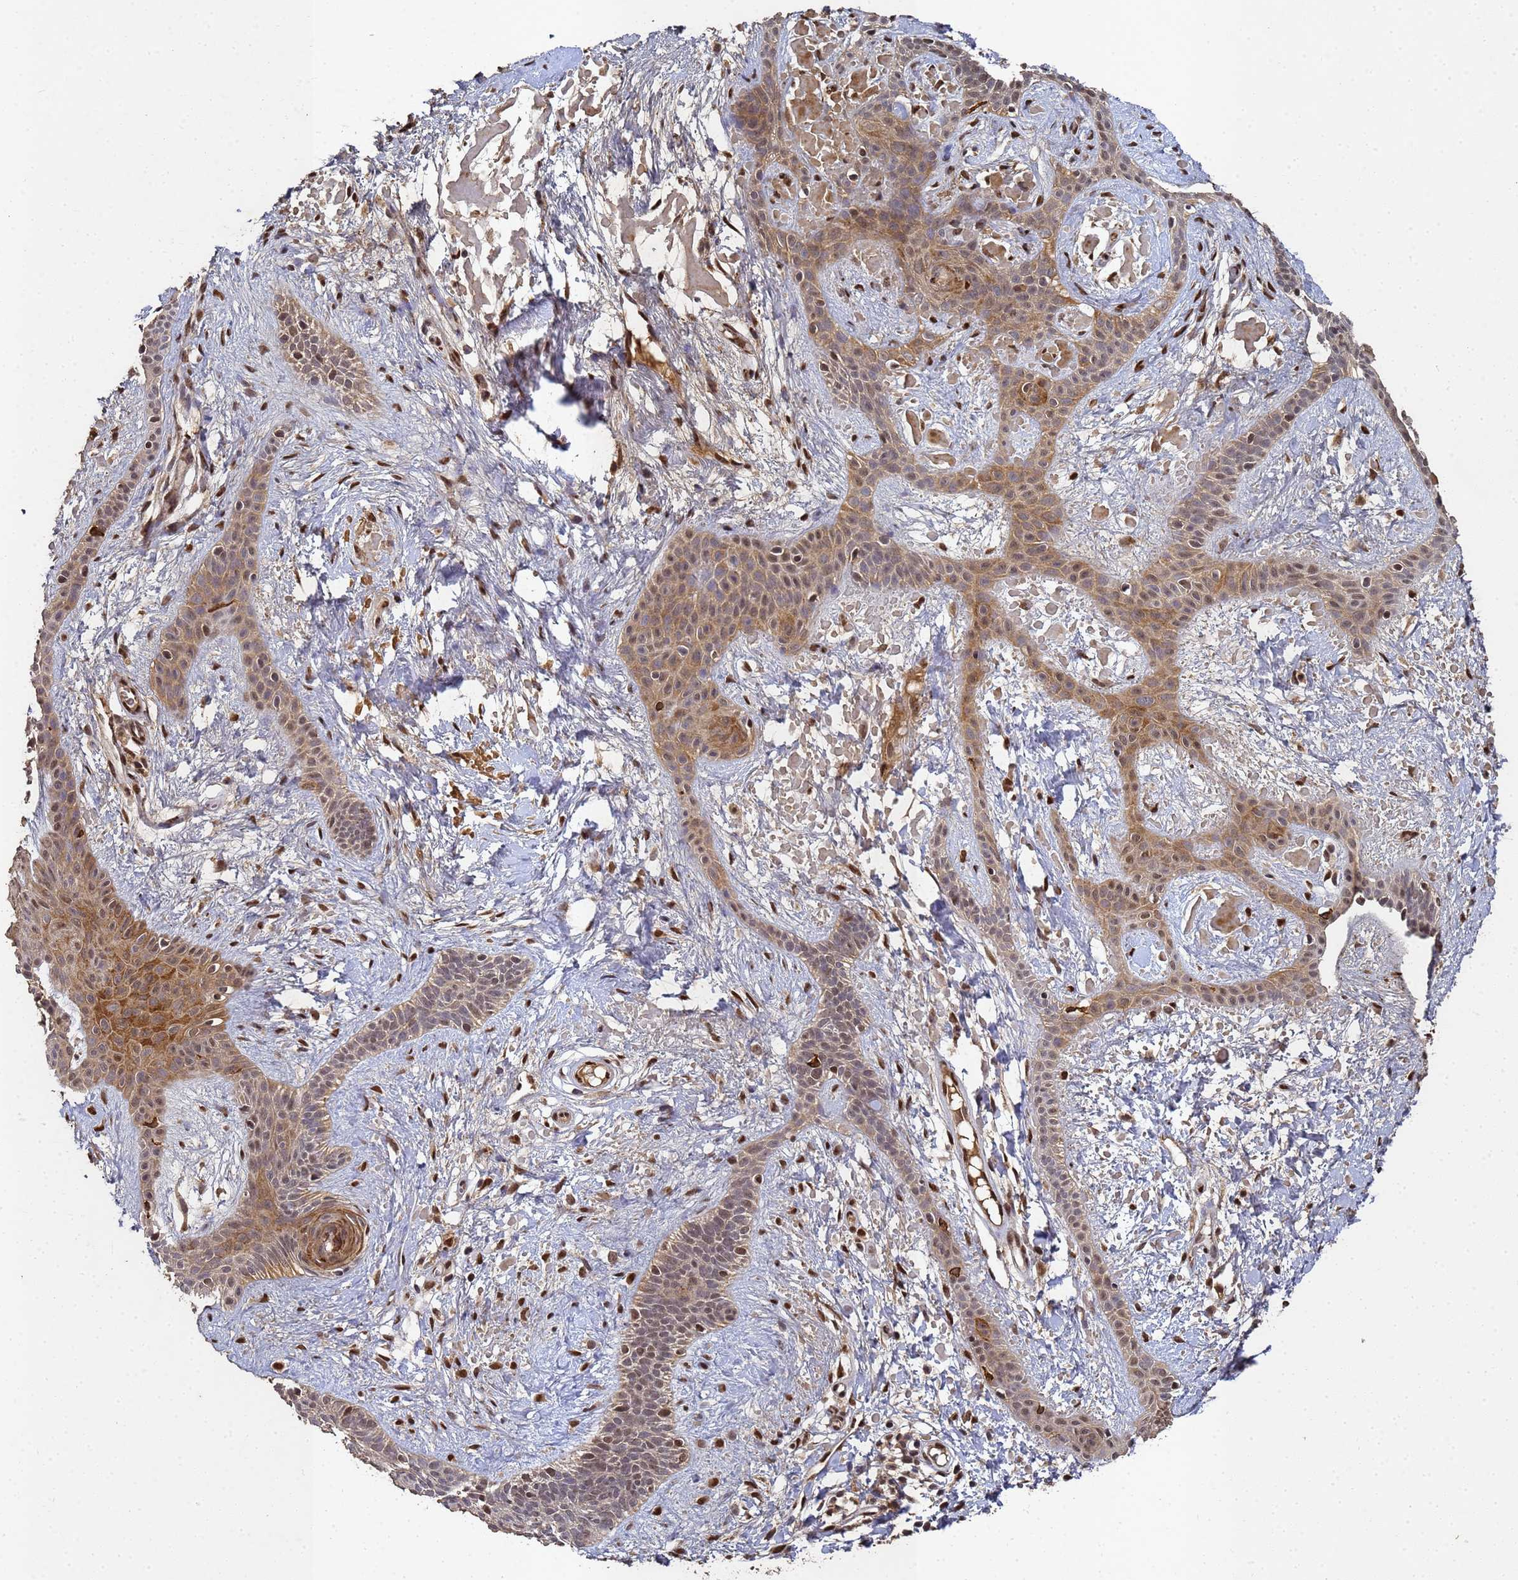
{"staining": {"intensity": "weak", "quantity": "25%-75%", "location": "cytoplasmic/membranous,nuclear"}, "tissue": "skin cancer", "cell_type": "Tumor cells", "image_type": "cancer", "snomed": [{"axis": "morphology", "description": "Basal cell carcinoma"}, {"axis": "topography", "description": "Skin"}], "caption": "Basal cell carcinoma (skin) was stained to show a protein in brown. There is low levels of weak cytoplasmic/membranous and nuclear staining in about 25%-75% of tumor cells. (Stains: DAB (3,3'-diaminobenzidine) in brown, nuclei in blue, Microscopy: brightfield microscopy at high magnification).", "gene": "SECISBP2", "patient": {"sex": "male", "age": 78}}